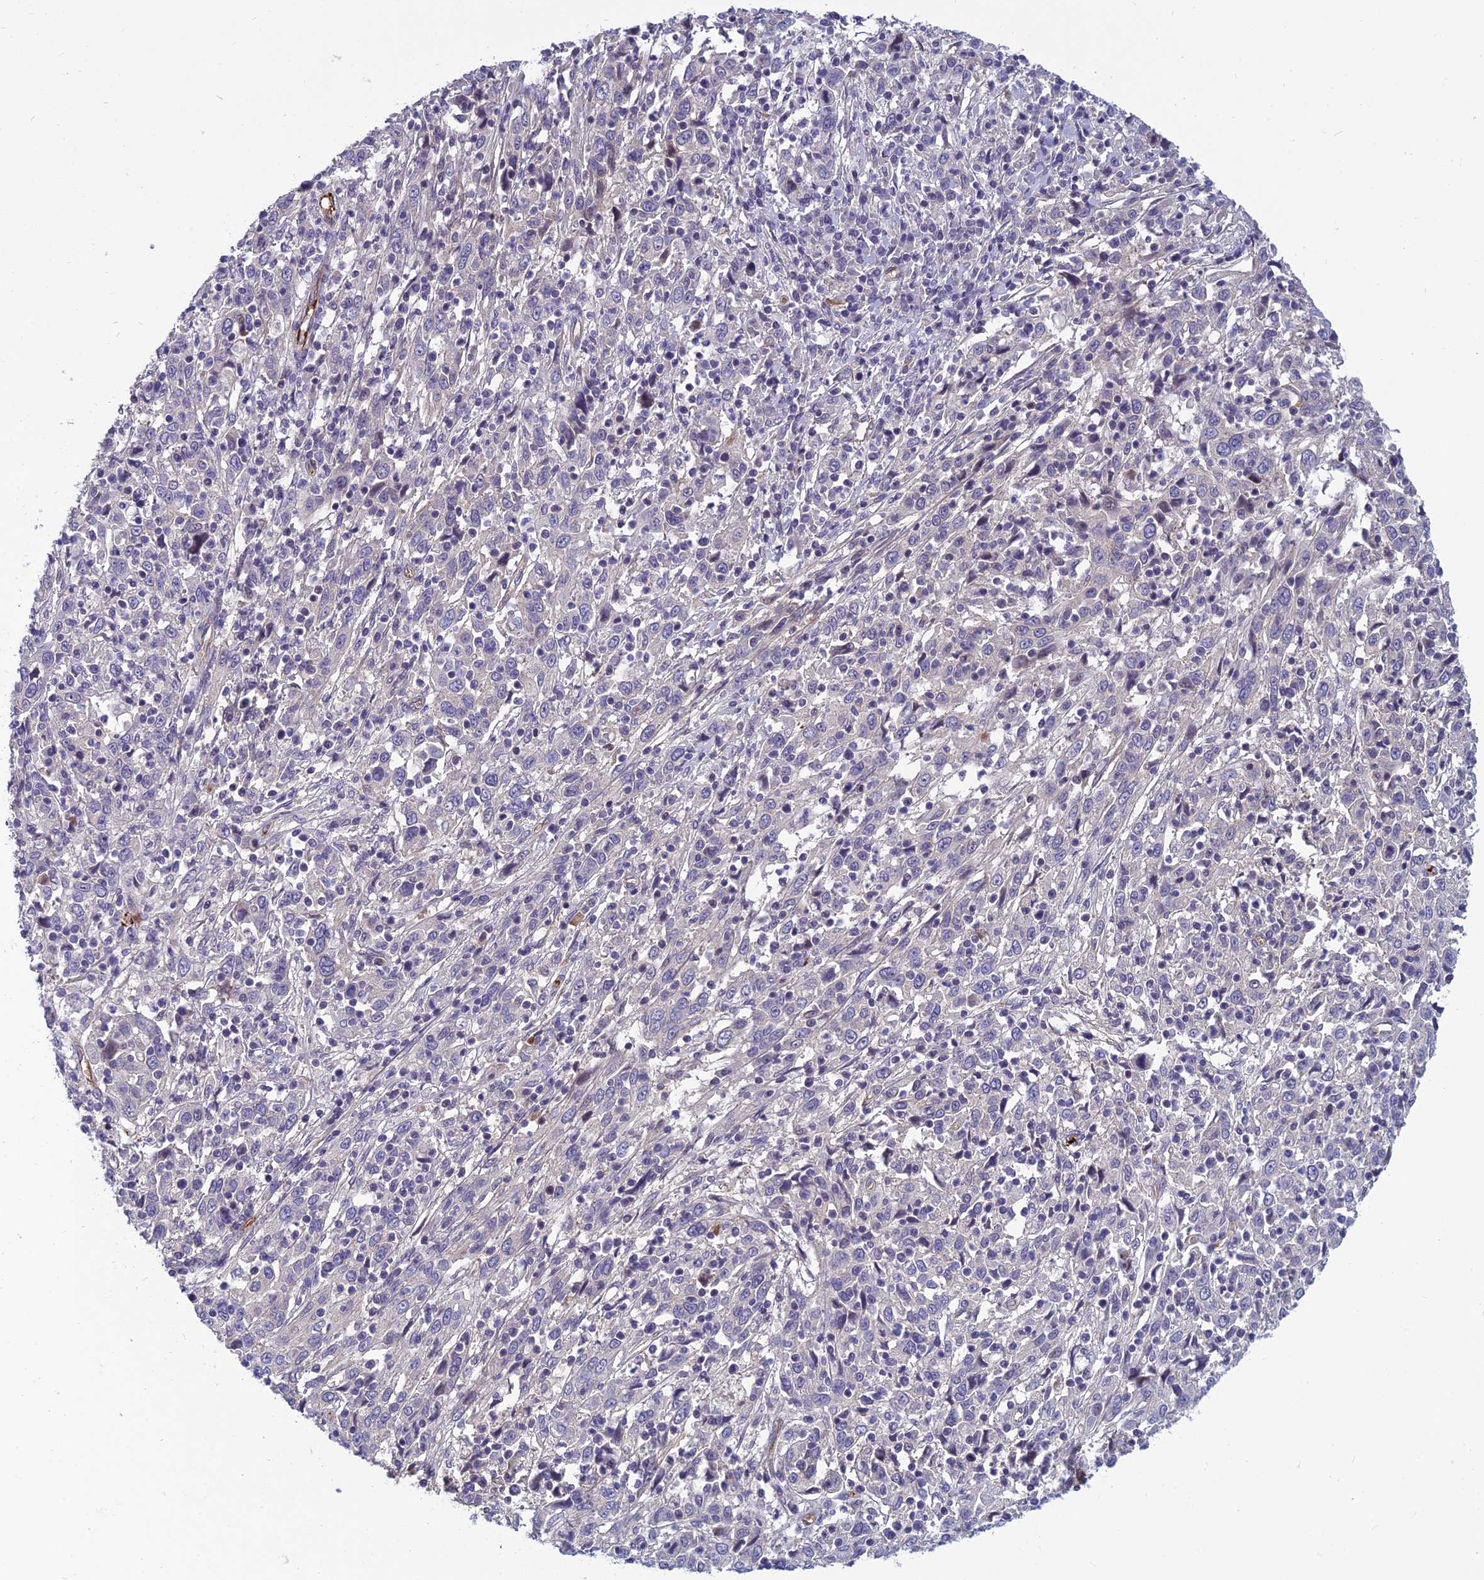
{"staining": {"intensity": "negative", "quantity": "none", "location": "none"}, "tissue": "cervical cancer", "cell_type": "Tumor cells", "image_type": "cancer", "snomed": [{"axis": "morphology", "description": "Squamous cell carcinoma, NOS"}, {"axis": "topography", "description": "Cervix"}], "caption": "Immunohistochemistry (IHC) of cervical squamous cell carcinoma shows no staining in tumor cells. (Immunohistochemistry (IHC), brightfield microscopy, high magnification).", "gene": "CLEC11A", "patient": {"sex": "female", "age": 46}}